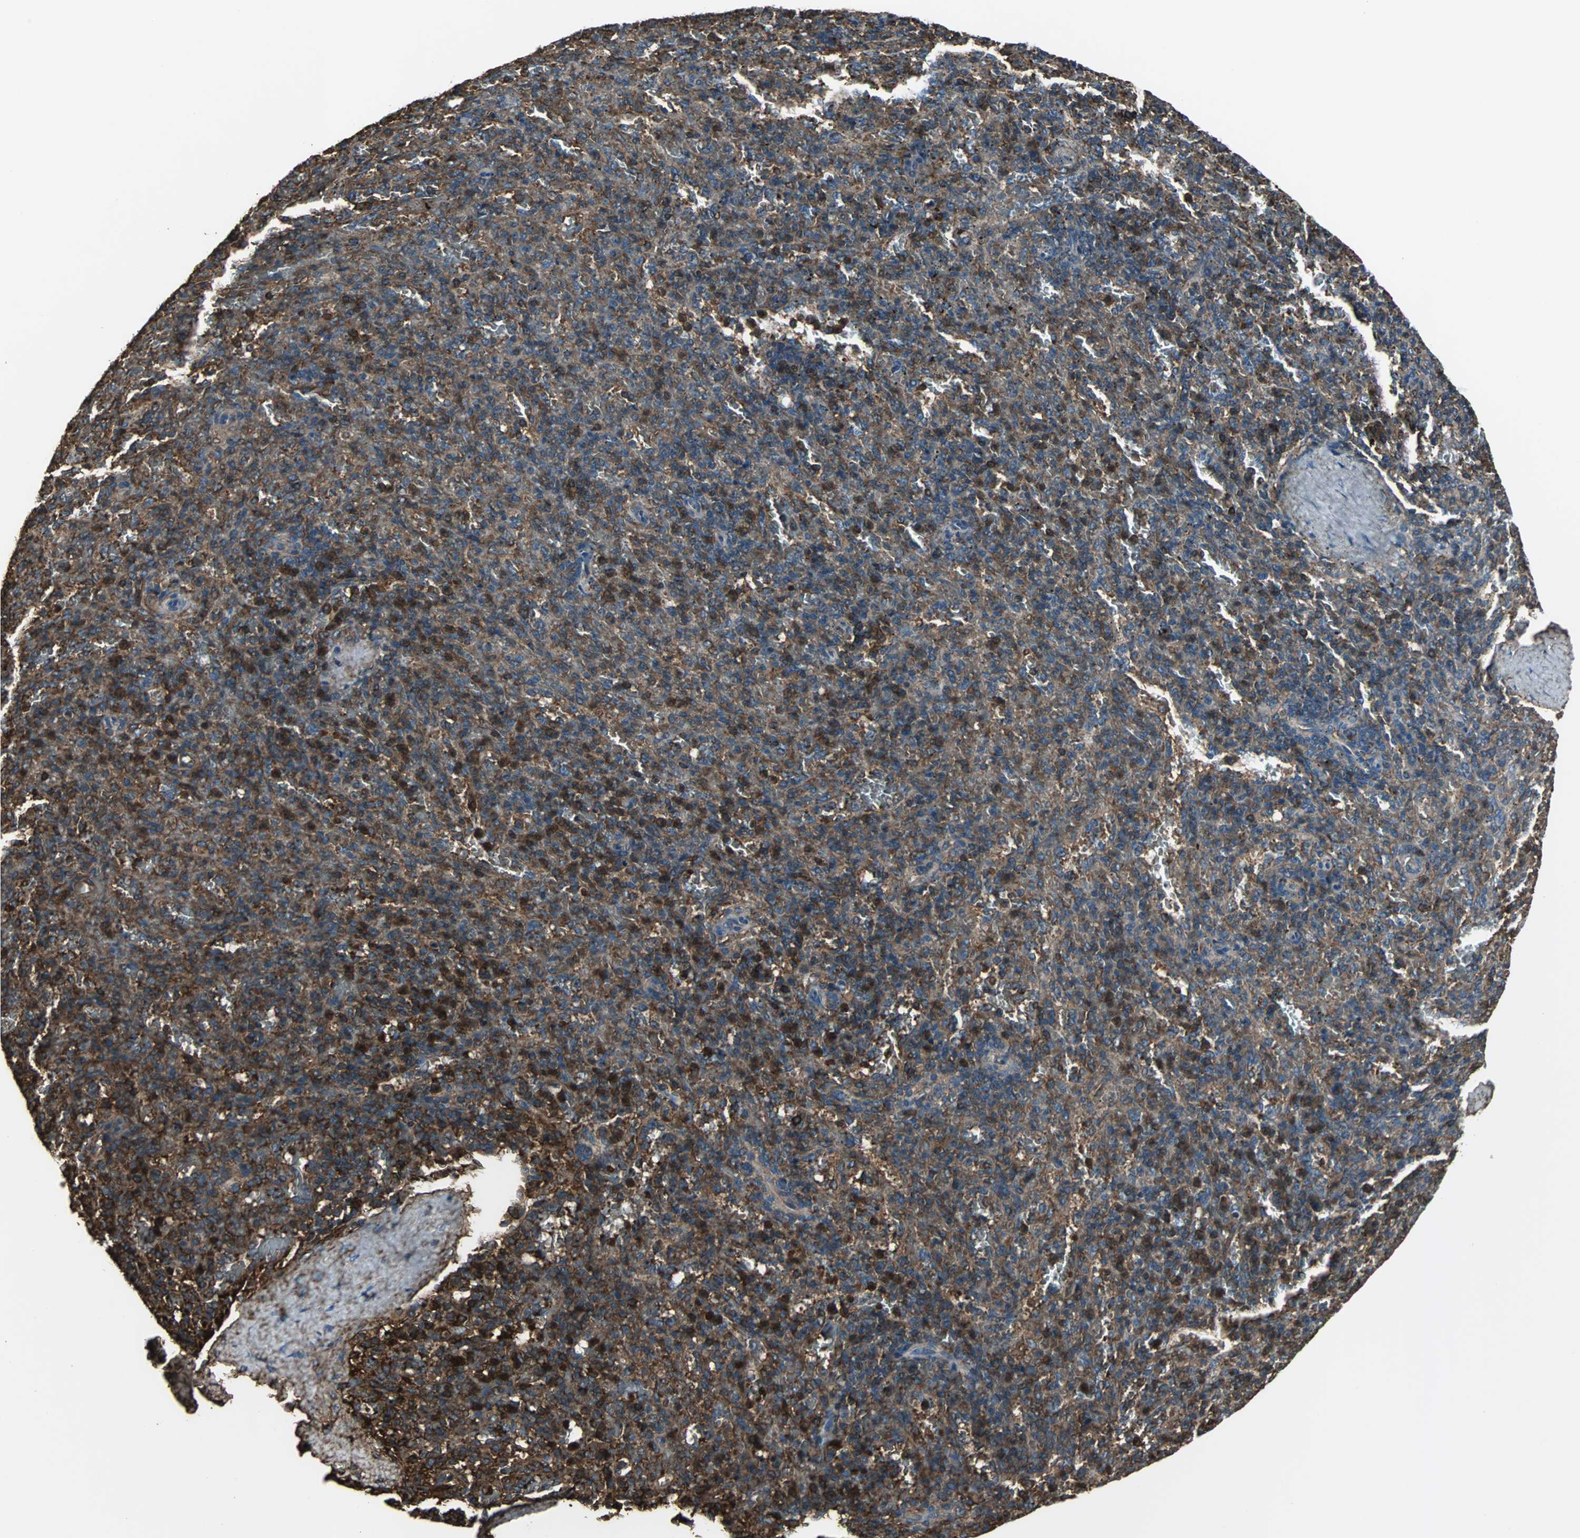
{"staining": {"intensity": "strong", "quantity": "25%-75%", "location": "cytoplasmic/membranous"}, "tissue": "spleen", "cell_type": "Cells in red pulp", "image_type": "normal", "snomed": [{"axis": "morphology", "description": "Normal tissue, NOS"}, {"axis": "topography", "description": "Spleen"}], "caption": "This is a photomicrograph of immunohistochemistry staining of normal spleen, which shows strong positivity in the cytoplasmic/membranous of cells in red pulp.", "gene": "ACTN1", "patient": {"sex": "female", "age": 43}}